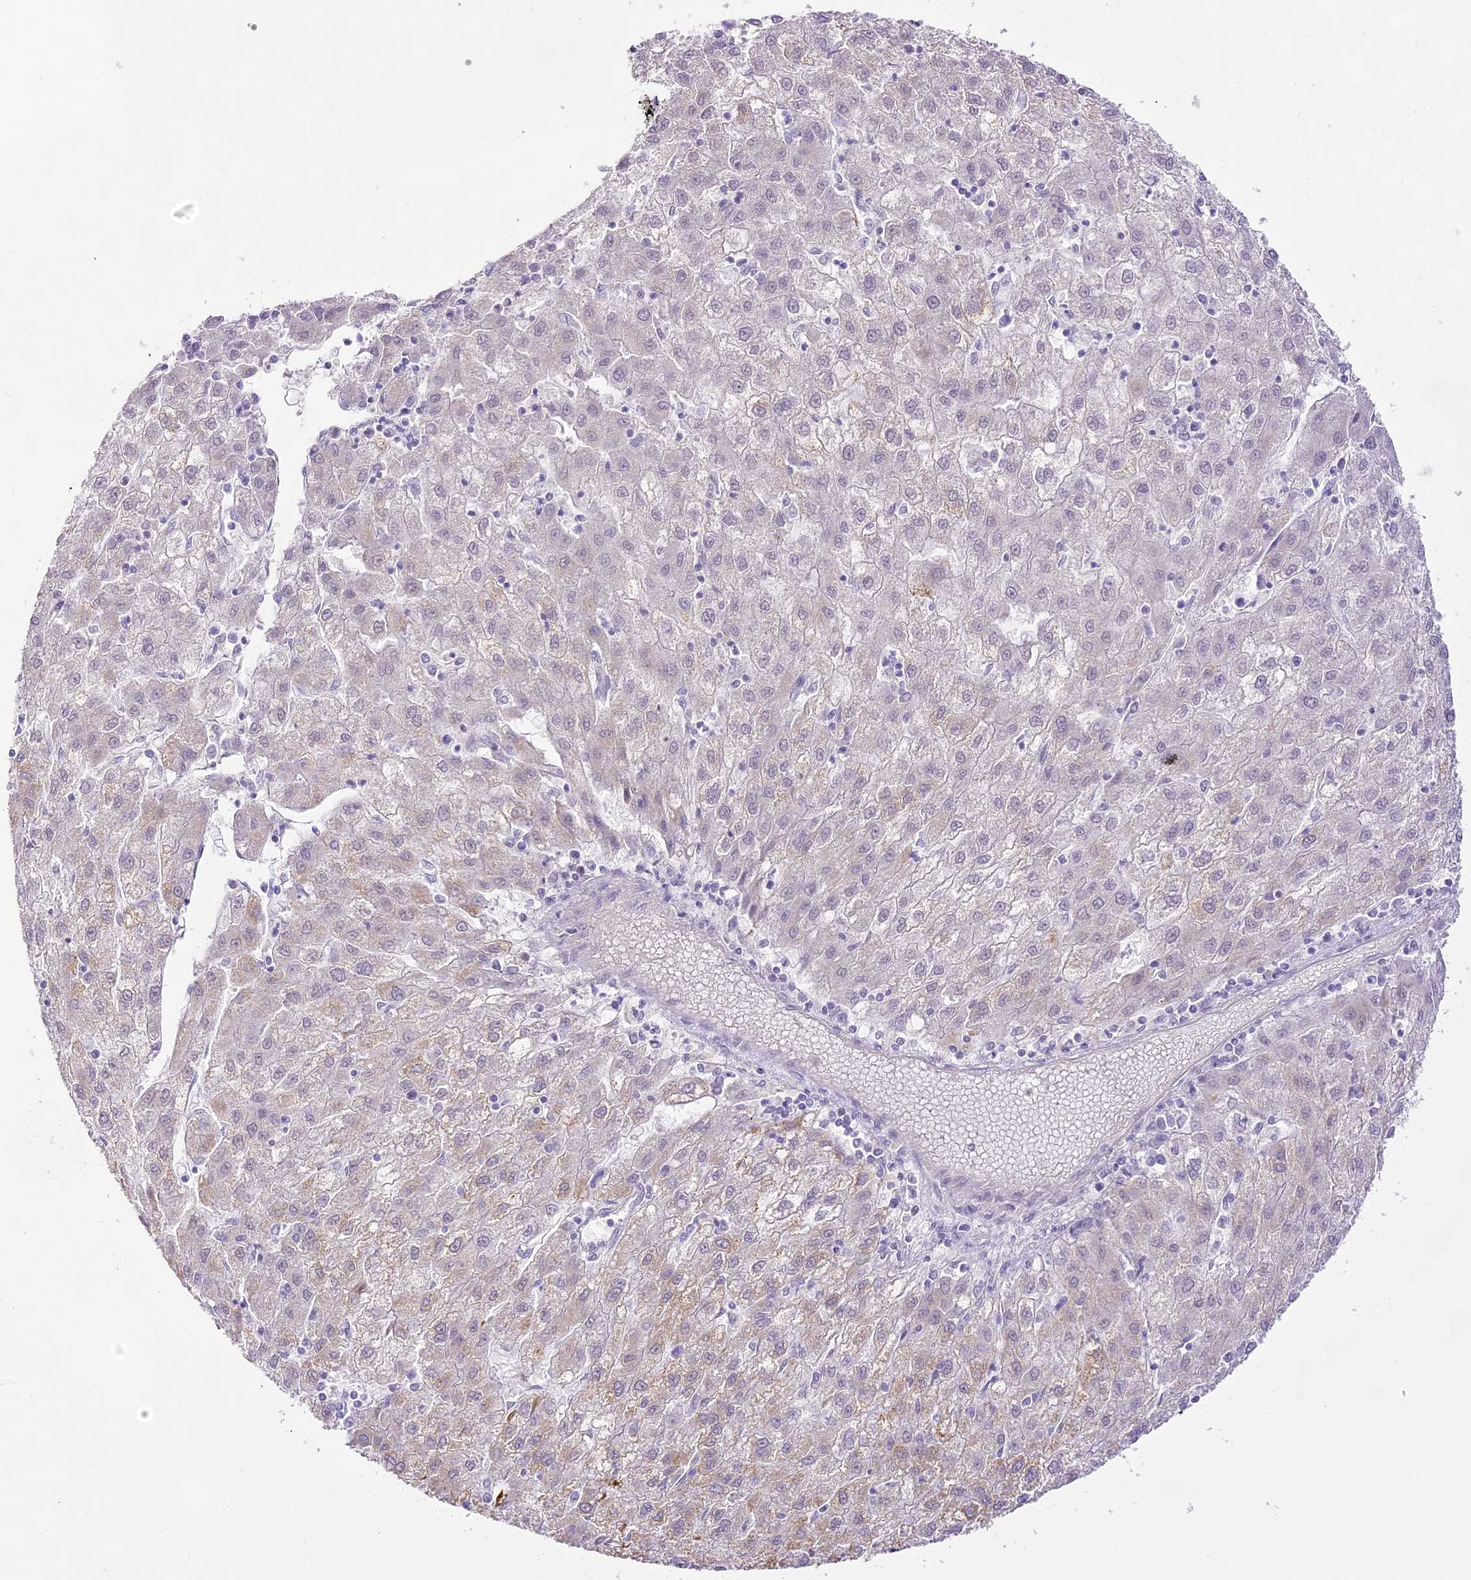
{"staining": {"intensity": "weak", "quantity": "<25%", "location": "cytoplasmic/membranous"}, "tissue": "liver cancer", "cell_type": "Tumor cells", "image_type": "cancer", "snomed": [{"axis": "morphology", "description": "Carcinoma, Hepatocellular, NOS"}, {"axis": "topography", "description": "Liver"}], "caption": "IHC micrograph of liver cancer (hepatocellular carcinoma) stained for a protein (brown), which displays no expression in tumor cells.", "gene": "CCDC30", "patient": {"sex": "male", "age": 72}}